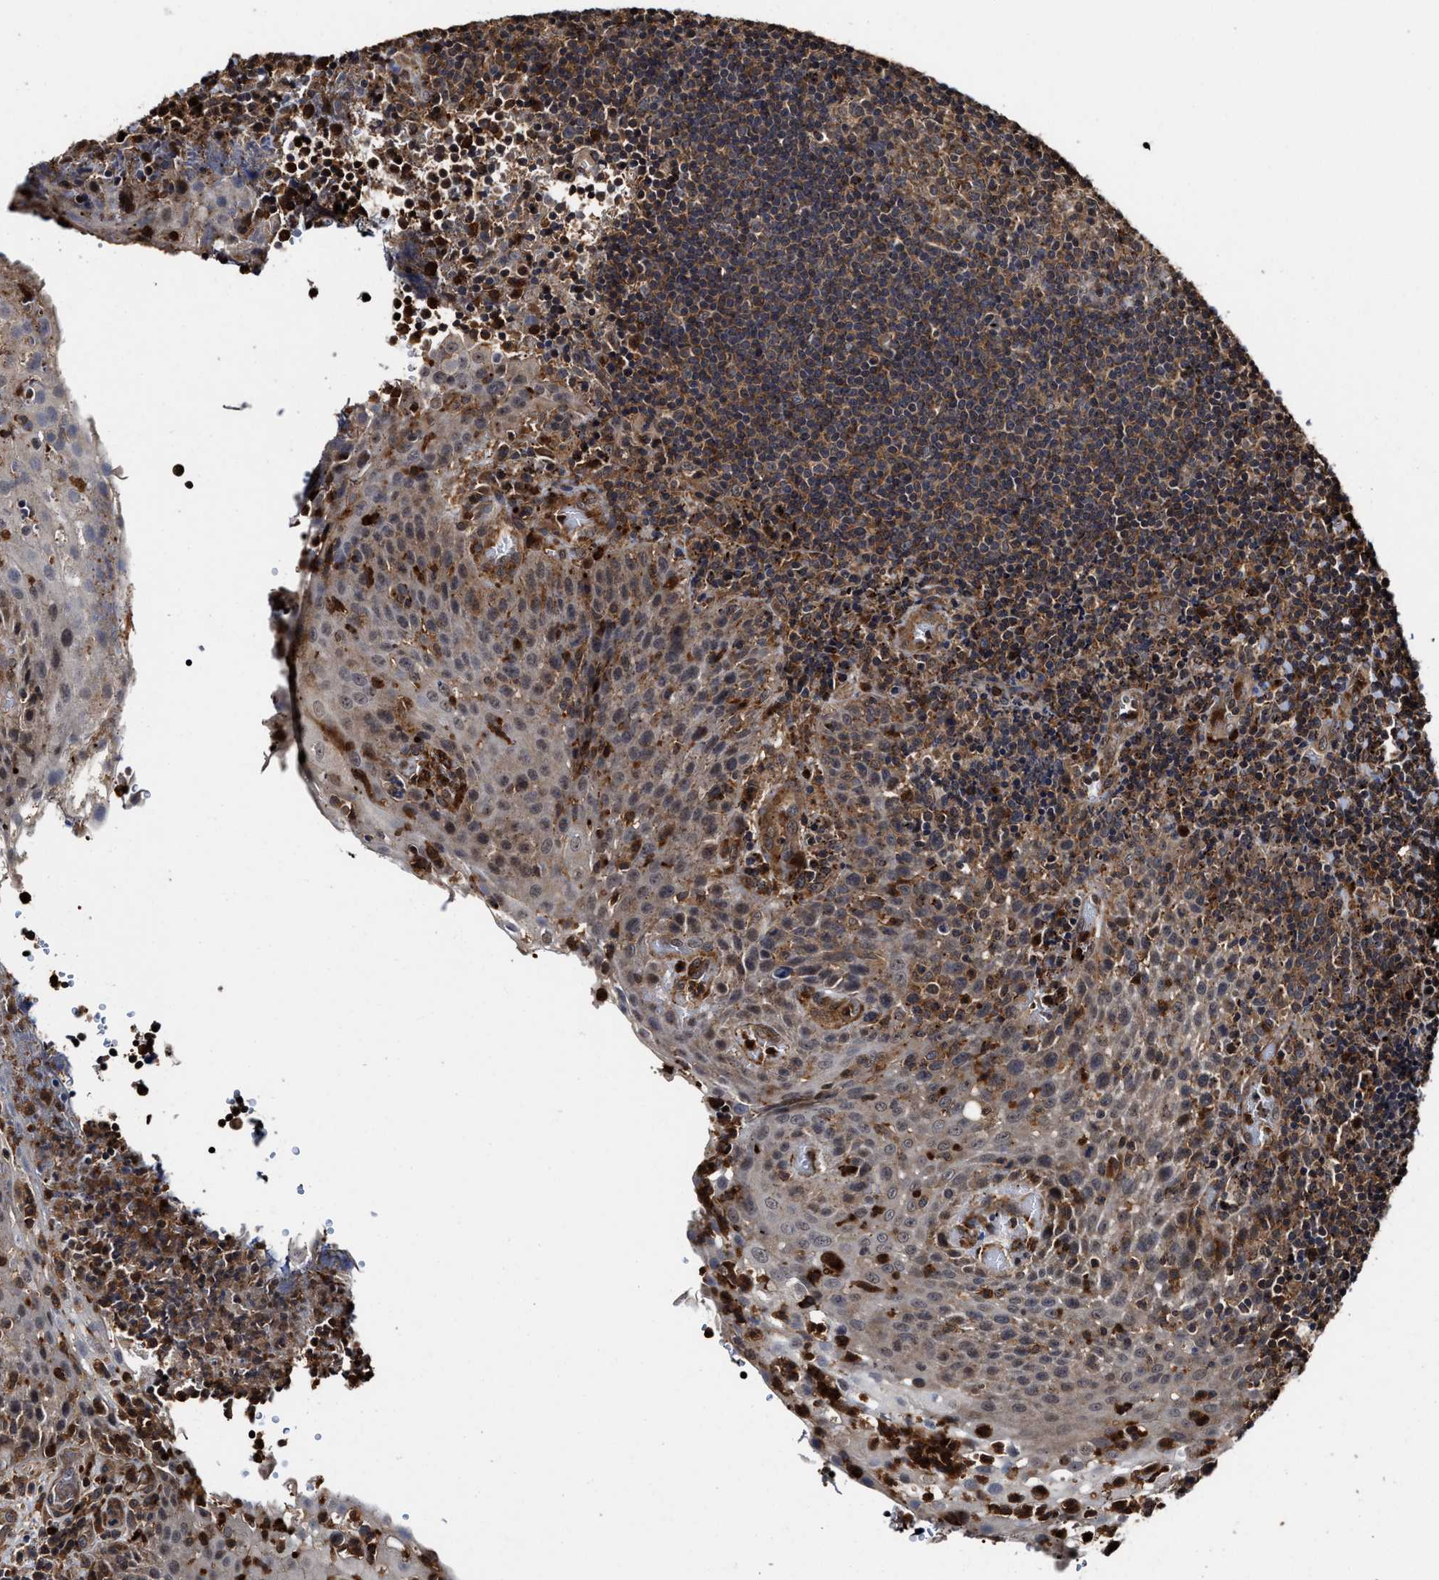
{"staining": {"intensity": "moderate", "quantity": ">75%", "location": "cytoplasmic/membranous"}, "tissue": "lymphoma", "cell_type": "Tumor cells", "image_type": "cancer", "snomed": [{"axis": "morphology", "description": "Malignant lymphoma, non-Hodgkin's type, High grade"}, {"axis": "topography", "description": "Tonsil"}], "caption": "DAB immunohistochemical staining of human lymphoma displays moderate cytoplasmic/membranous protein positivity in about >75% of tumor cells. (Brightfield microscopy of DAB IHC at high magnification).", "gene": "SEPTIN2", "patient": {"sex": "female", "age": 36}}